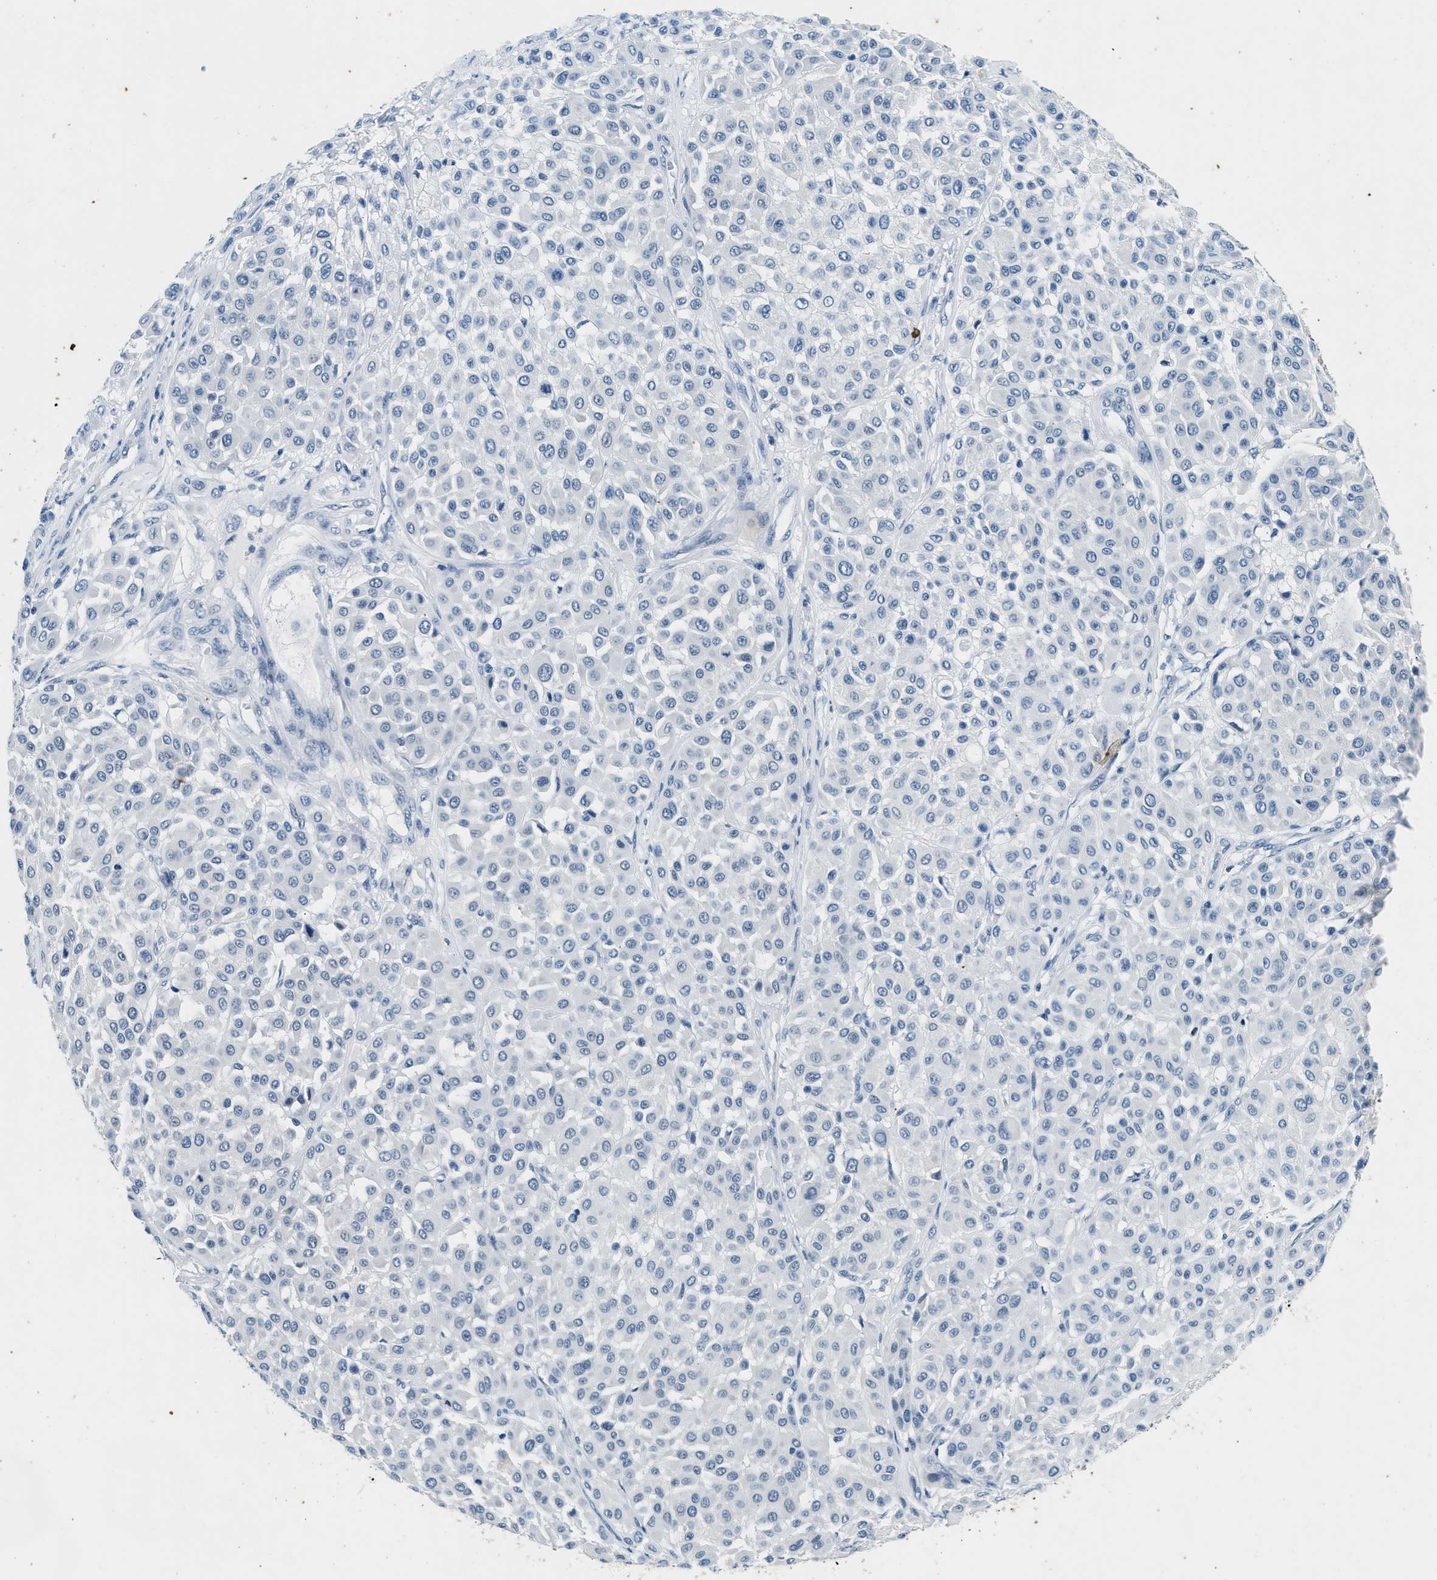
{"staining": {"intensity": "negative", "quantity": "none", "location": "none"}, "tissue": "melanoma", "cell_type": "Tumor cells", "image_type": "cancer", "snomed": [{"axis": "morphology", "description": "Malignant melanoma, Metastatic site"}, {"axis": "topography", "description": "Soft tissue"}], "caption": "A micrograph of malignant melanoma (metastatic site) stained for a protein shows no brown staining in tumor cells. Brightfield microscopy of IHC stained with DAB (brown) and hematoxylin (blue), captured at high magnification.", "gene": "CFAP20", "patient": {"sex": "male", "age": 41}}